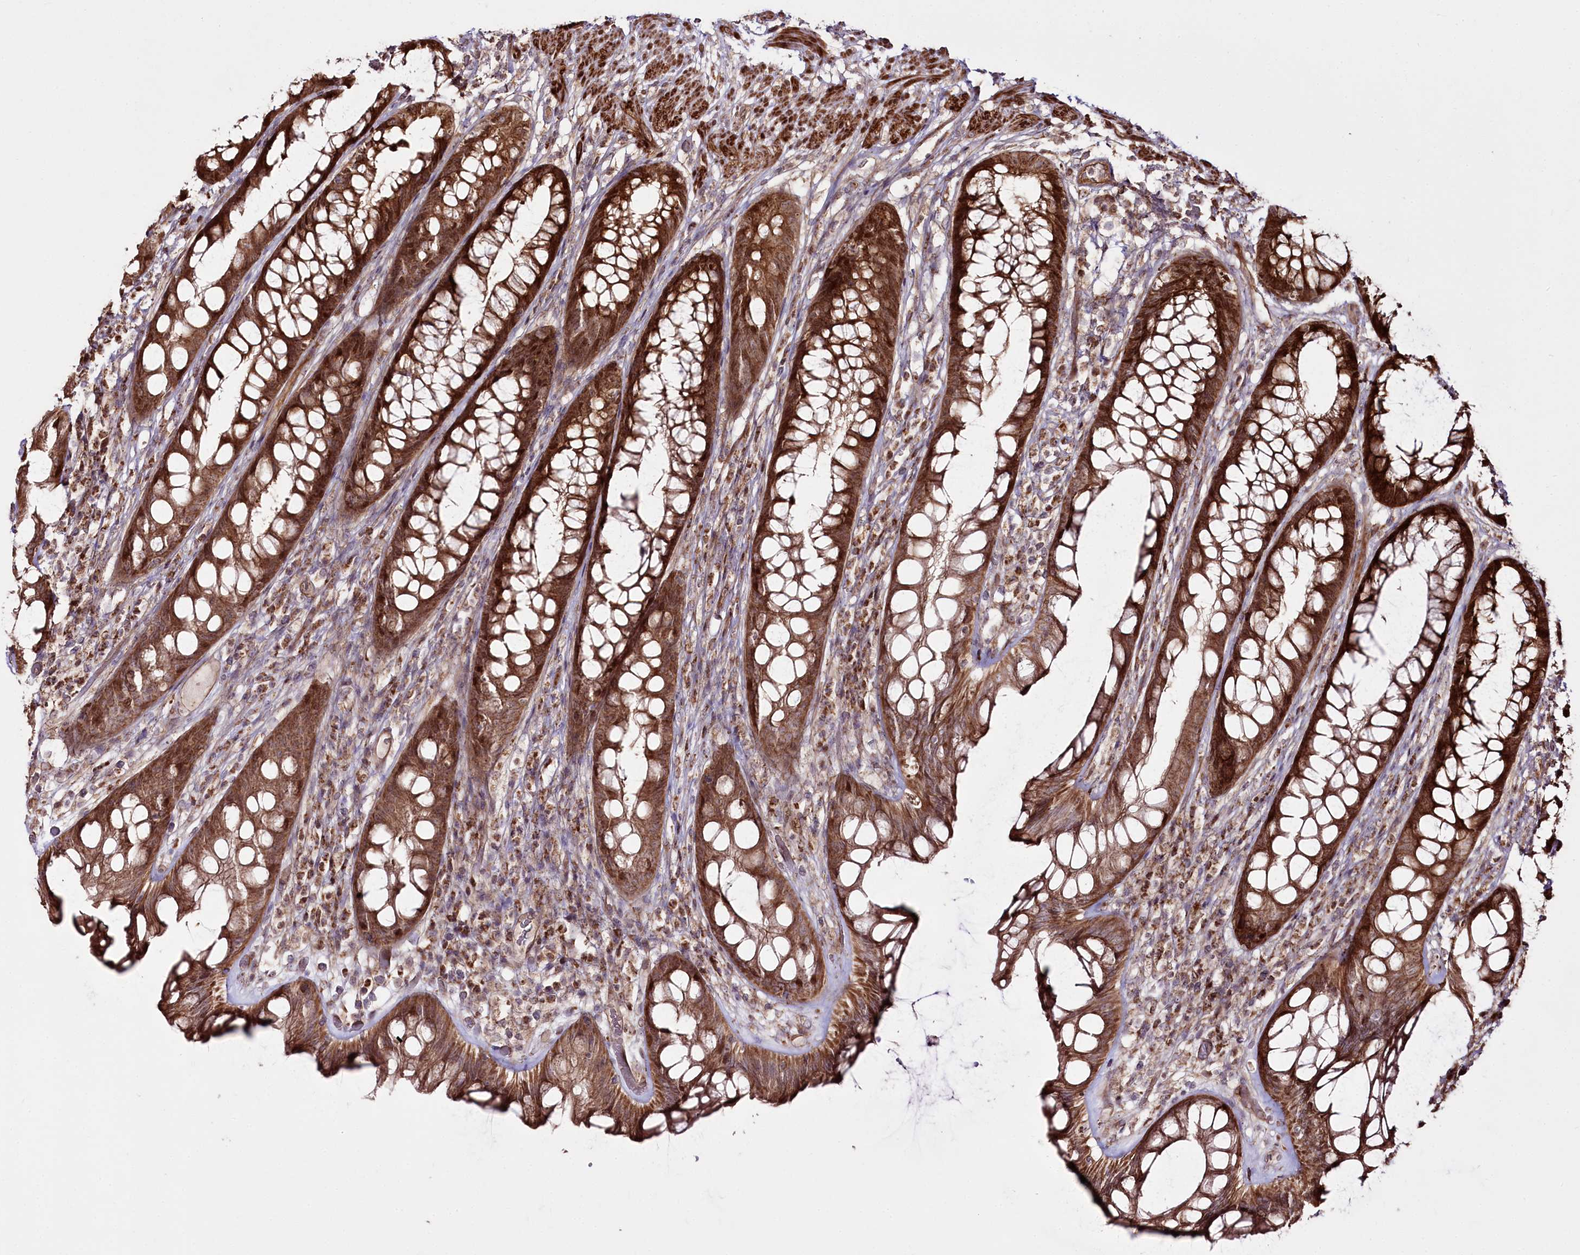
{"staining": {"intensity": "strong", "quantity": ">75%", "location": "cytoplasmic/membranous"}, "tissue": "rectum", "cell_type": "Glandular cells", "image_type": "normal", "snomed": [{"axis": "morphology", "description": "Normal tissue, NOS"}, {"axis": "topography", "description": "Rectum"}], "caption": "Brown immunohistochemical staining in unremarkable rectum demonstrates strong cytoplasmic/membranous positivity in approximately >75% of glandular cells.", "gene": "REXO2", "patient": {"sex": "male", "age": 74}}